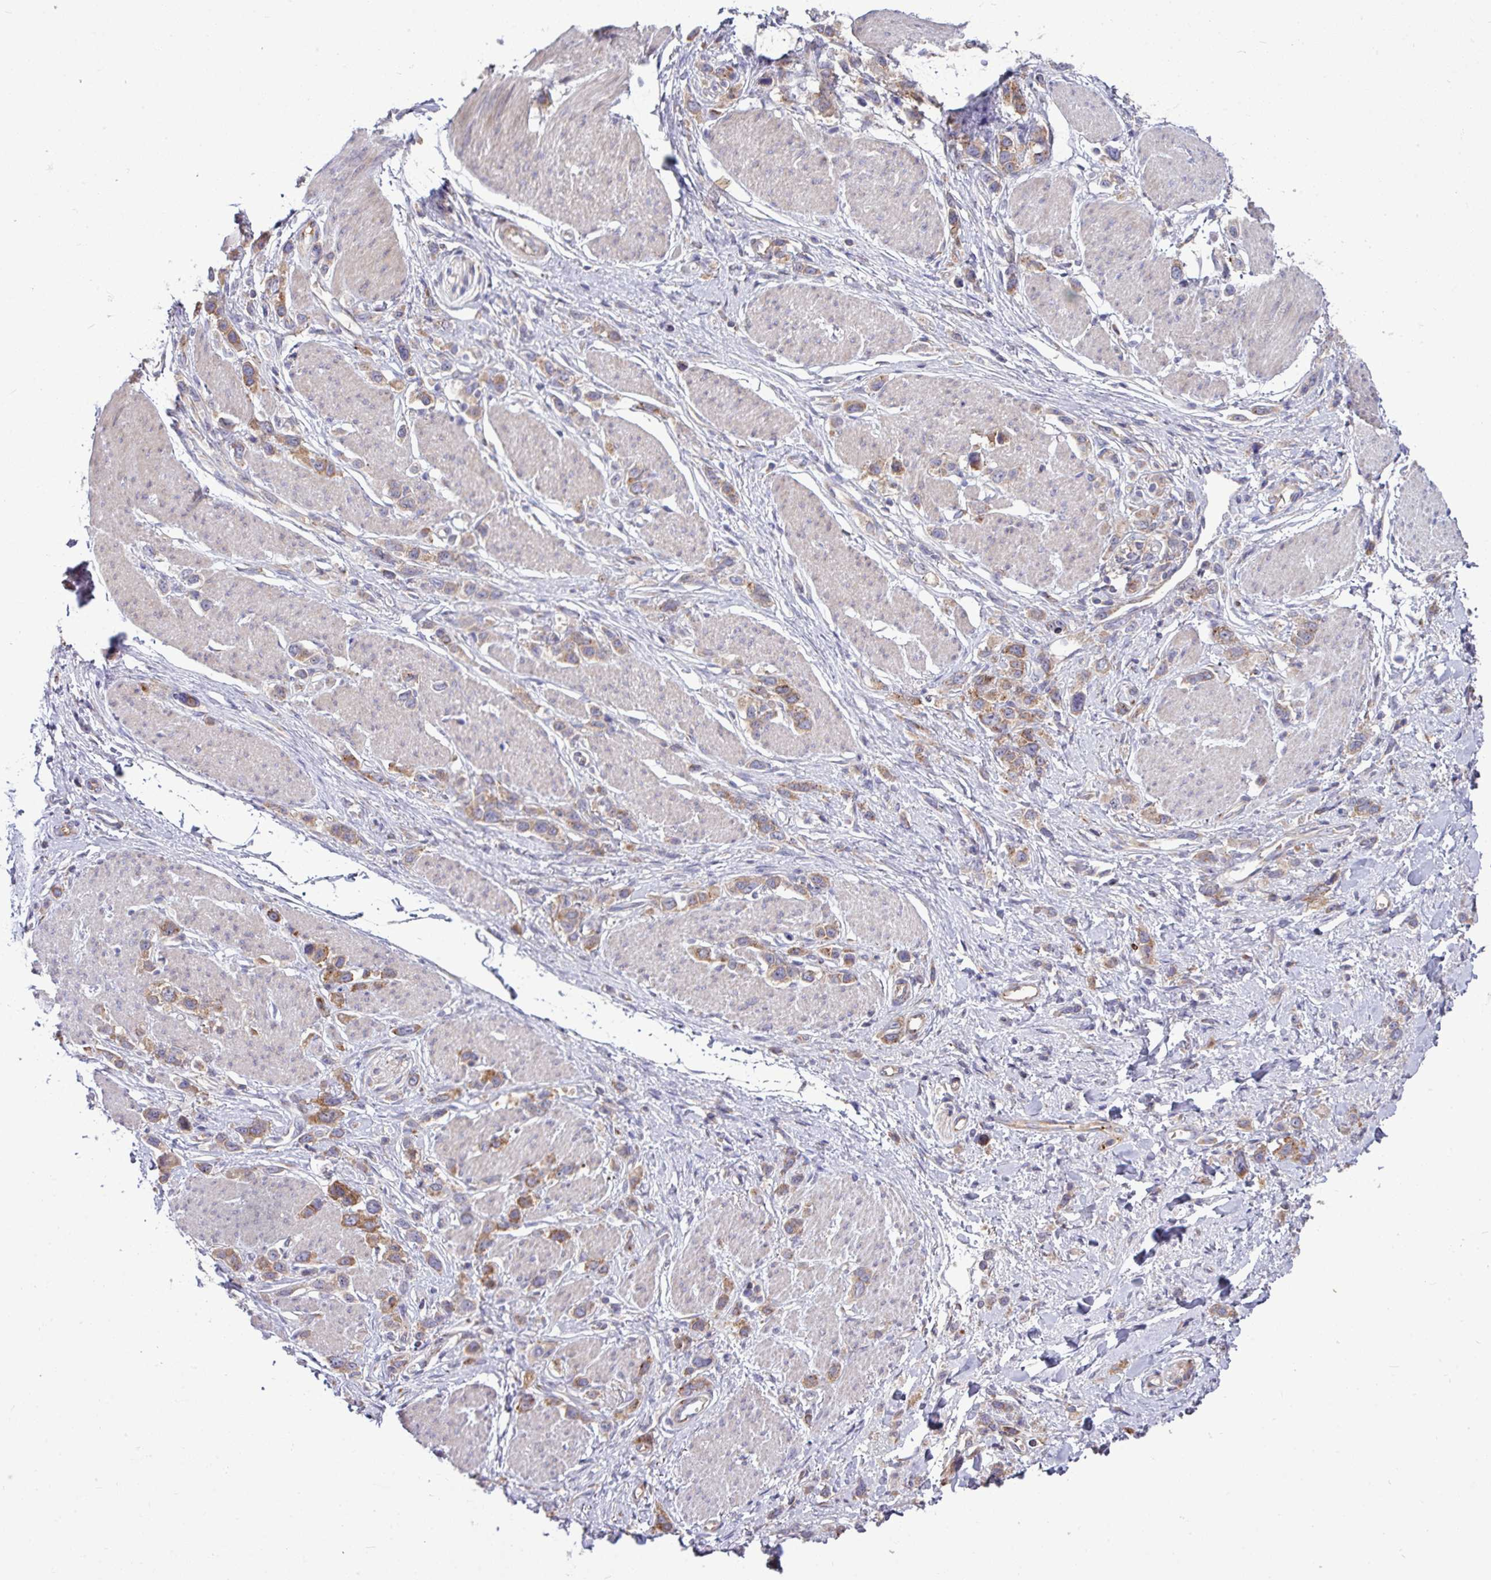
{"staining": {"intensity": "moderate", "quantity": "25%-75%", "location": "cytoplasmic/membranous"}, "tissue": "stomach cancer", "cell_type": "Tumor cells", "image_type": "cancer", "snomed": [{"axis": "morphology", "description": "Adenocarcinoma, NOS"}, {"axis": "topography", "description": "Stomach"}], "caption": "An immunohistochemistry image of neoplastic tissue is shown. Protein staining in brown highlights moderate cytoplasmic/membranous positivity in stomach cancer (adenocarcinoma) within tumor cells. (DAB IHC, brown staining for protein, blue staining for nuclei).", "gene": "LSM12", "patient": {"sex": "female", "age": 65}}